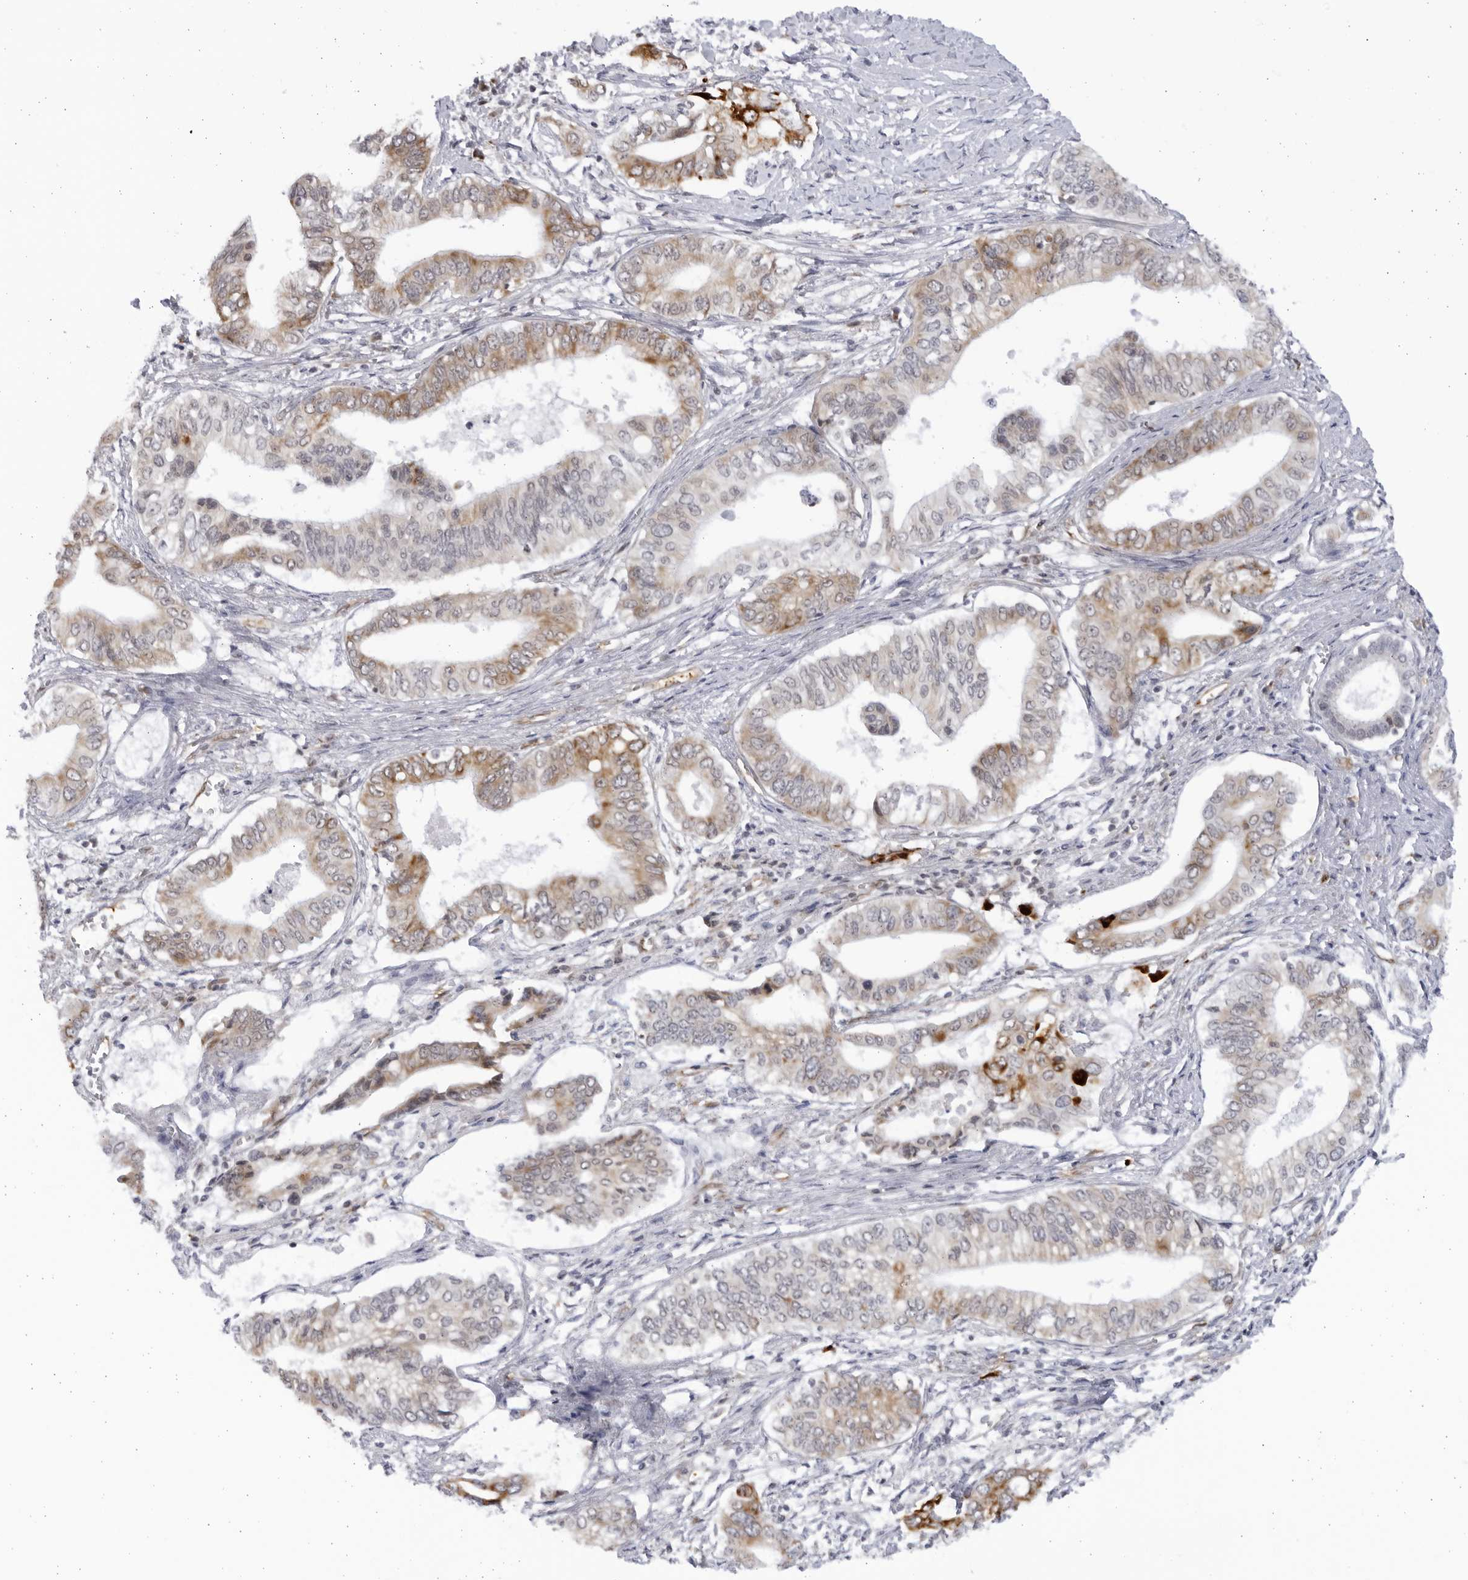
{"staining": {"intensity": "moderate", "quantity": ">75%", "location": "cytoplasmic/membranous"}, "tissue": "pancreatic cancer", "cell_type": "Tumor cells", "image_type": "cancer", "snomed": [{"axis": "morphology", "description": "Normal tissue, NOS"}, {"axis": "morphology", "description": "Adenocarcinoma, NOS"}, {"axis": "topography", "description": "Pancreas"}, {"axis": "topography", "description": "Peripheral nerve tissue"}], "caption": "Immunohistochemistry micrograph of pancreatic cancer stained for a protein (brown), which reveals medium levels of moderate cytoplasmic/membranous expression in approximately >75% of tumor cells.", "gene": "SLC25A22", "patient": {"sex": "male", "age": 59}}